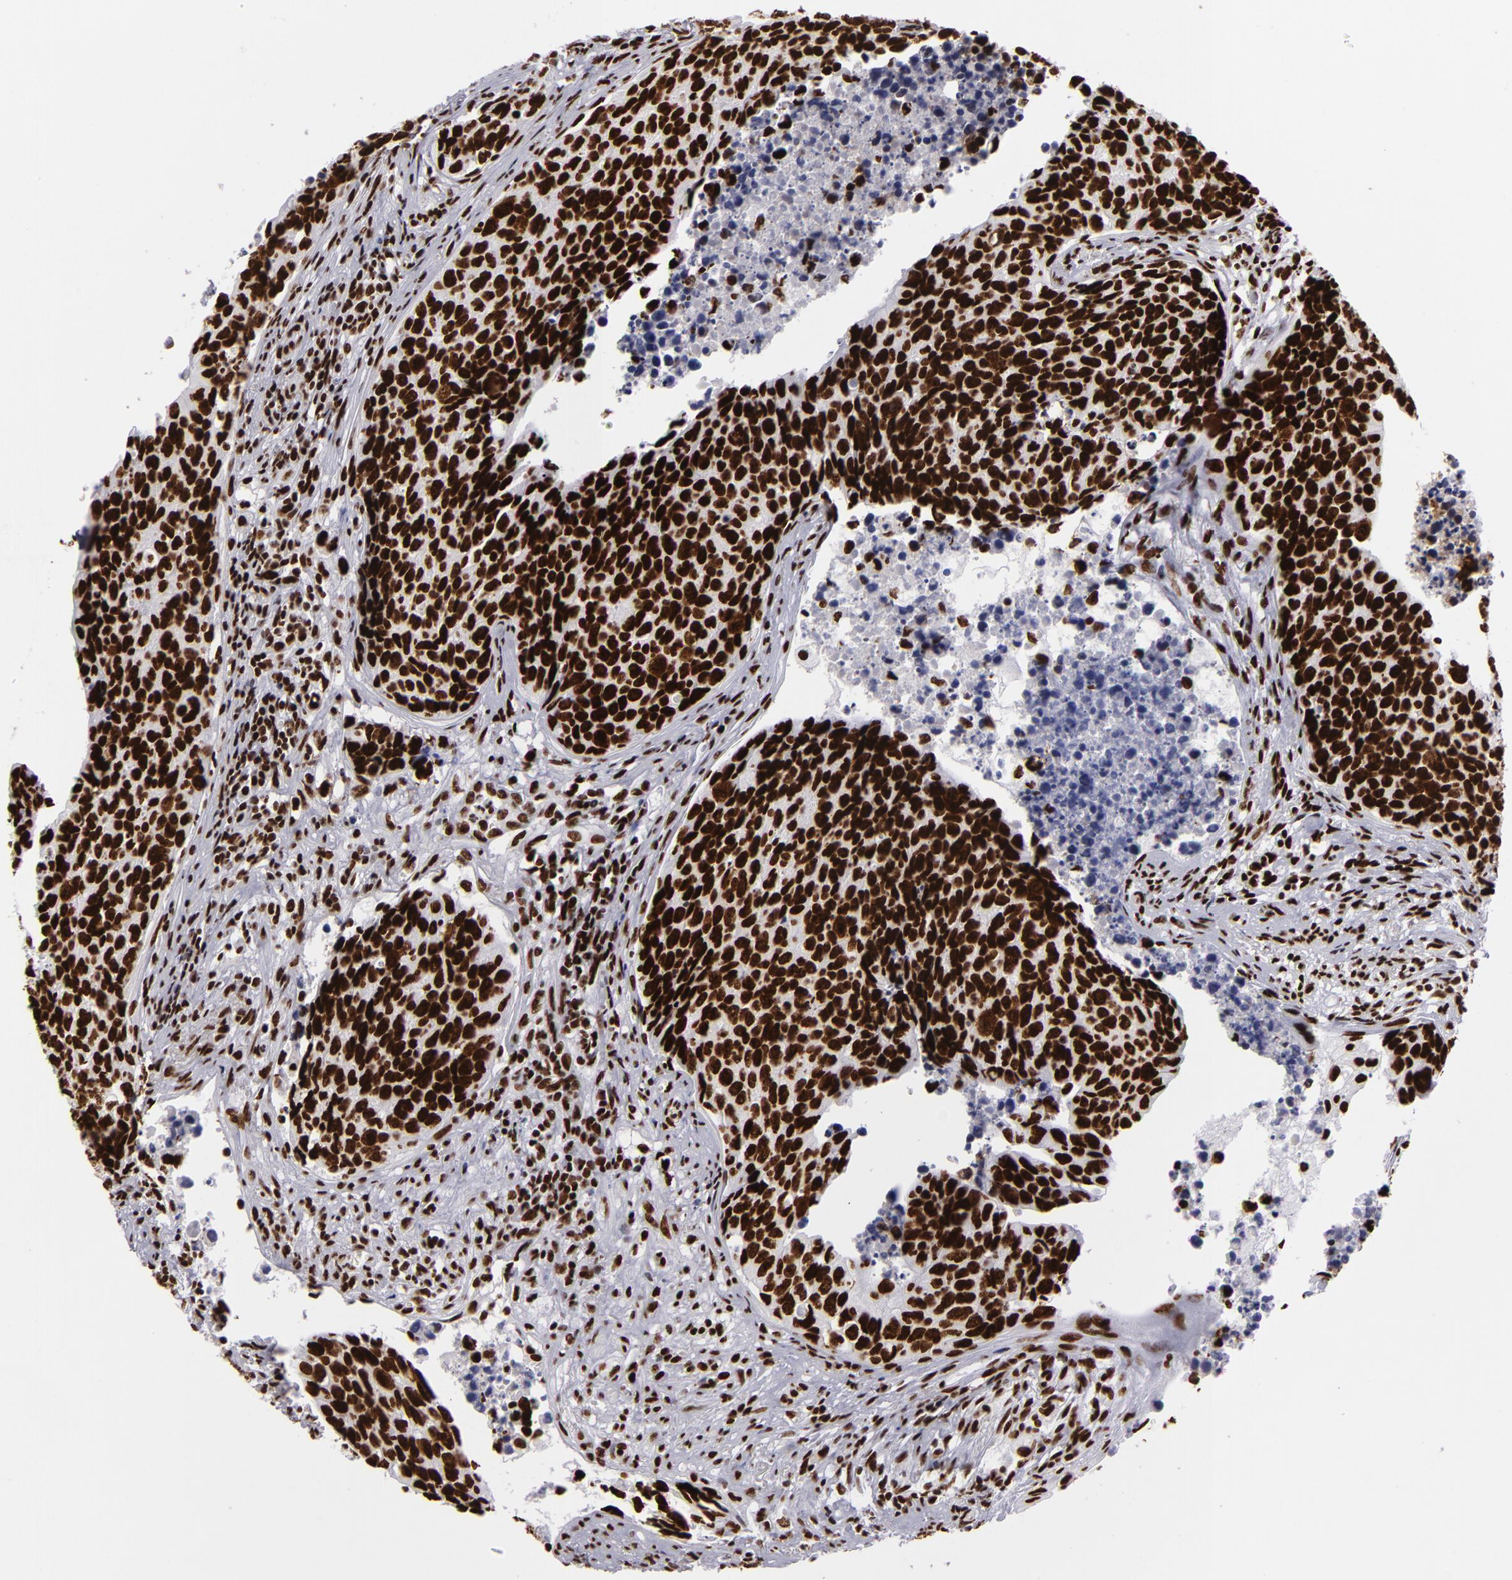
{"staining": {"intensity": "strong", "quantity": ">75%", "location": "nuclear"}, "tissue": "urothelial cancer", "cell_type": "Tumor cells", "image_type": "cancer", "snomed": [{"axis": "morphology", "description": "Urothelial carcinoma, High grade"}, {"axis": "topography", "description": "Urinary bladder"}], "caption": "Urothelial carcinoma (high-grade) tissue demonstrates strong nuclear positivity in about >75% of tumor cells", "gene": "SAFB", "patient": {"sex": "male", "age": 81}}